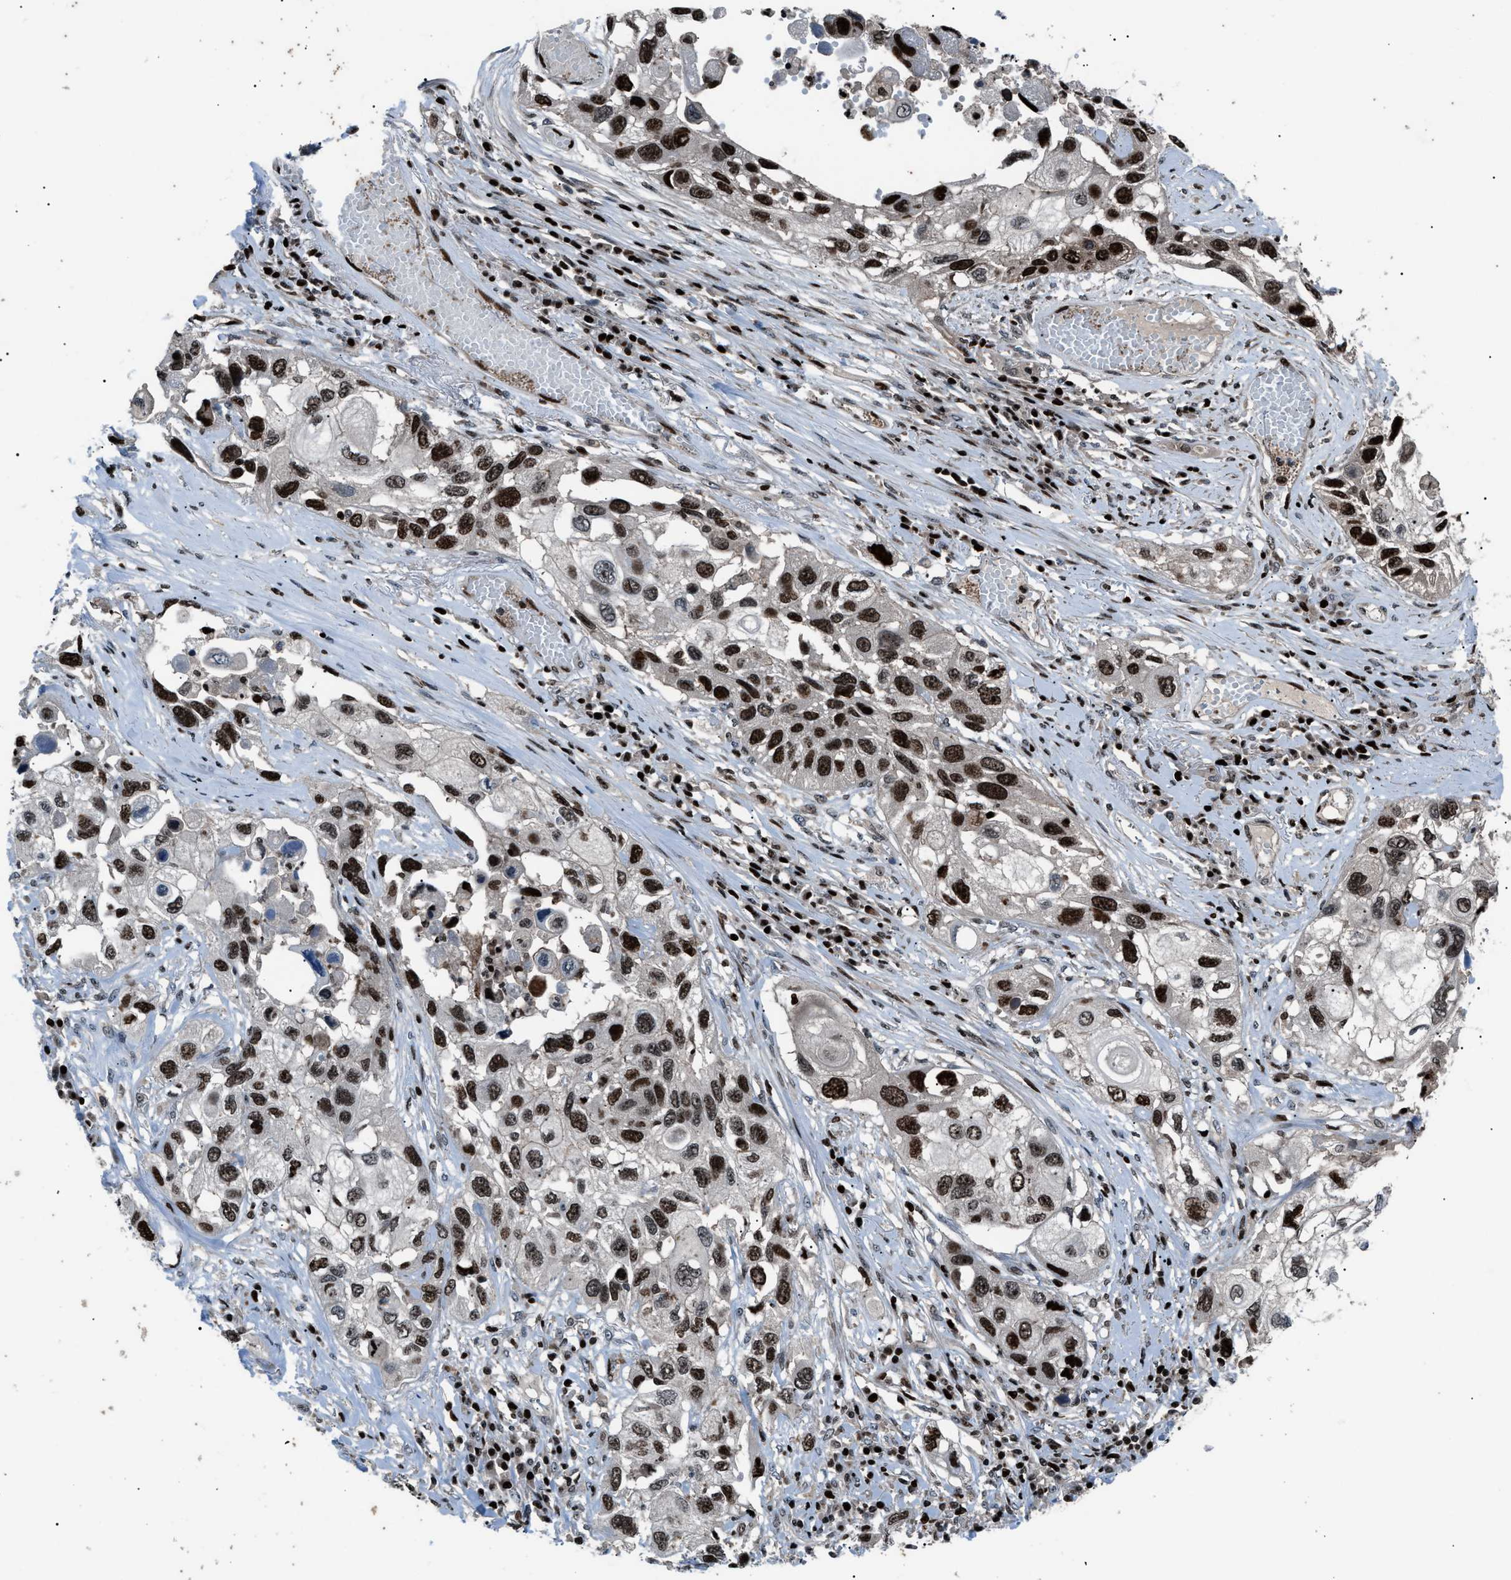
{"staining": {"intensity": "strong", "quantity": ">75%", "location": "nuclear"}, "tissue": "lung cancer", "cell_type": "Tumor cells", "image_type": "cancer", "snomed": [{"axis": "morphology", "description": "Squamous cell carcinoma, NOS"}, {"axis": "topography", "description": "Lung"}], "caption": "Immunohistochemical staining of lung cancer (squamous cell carcinoma) reveals high levels of strong nuclear protein positivity in about >75% of tumor cells.", "gene": "PRKX", "patient": {"sex": "male", "age": 71}}